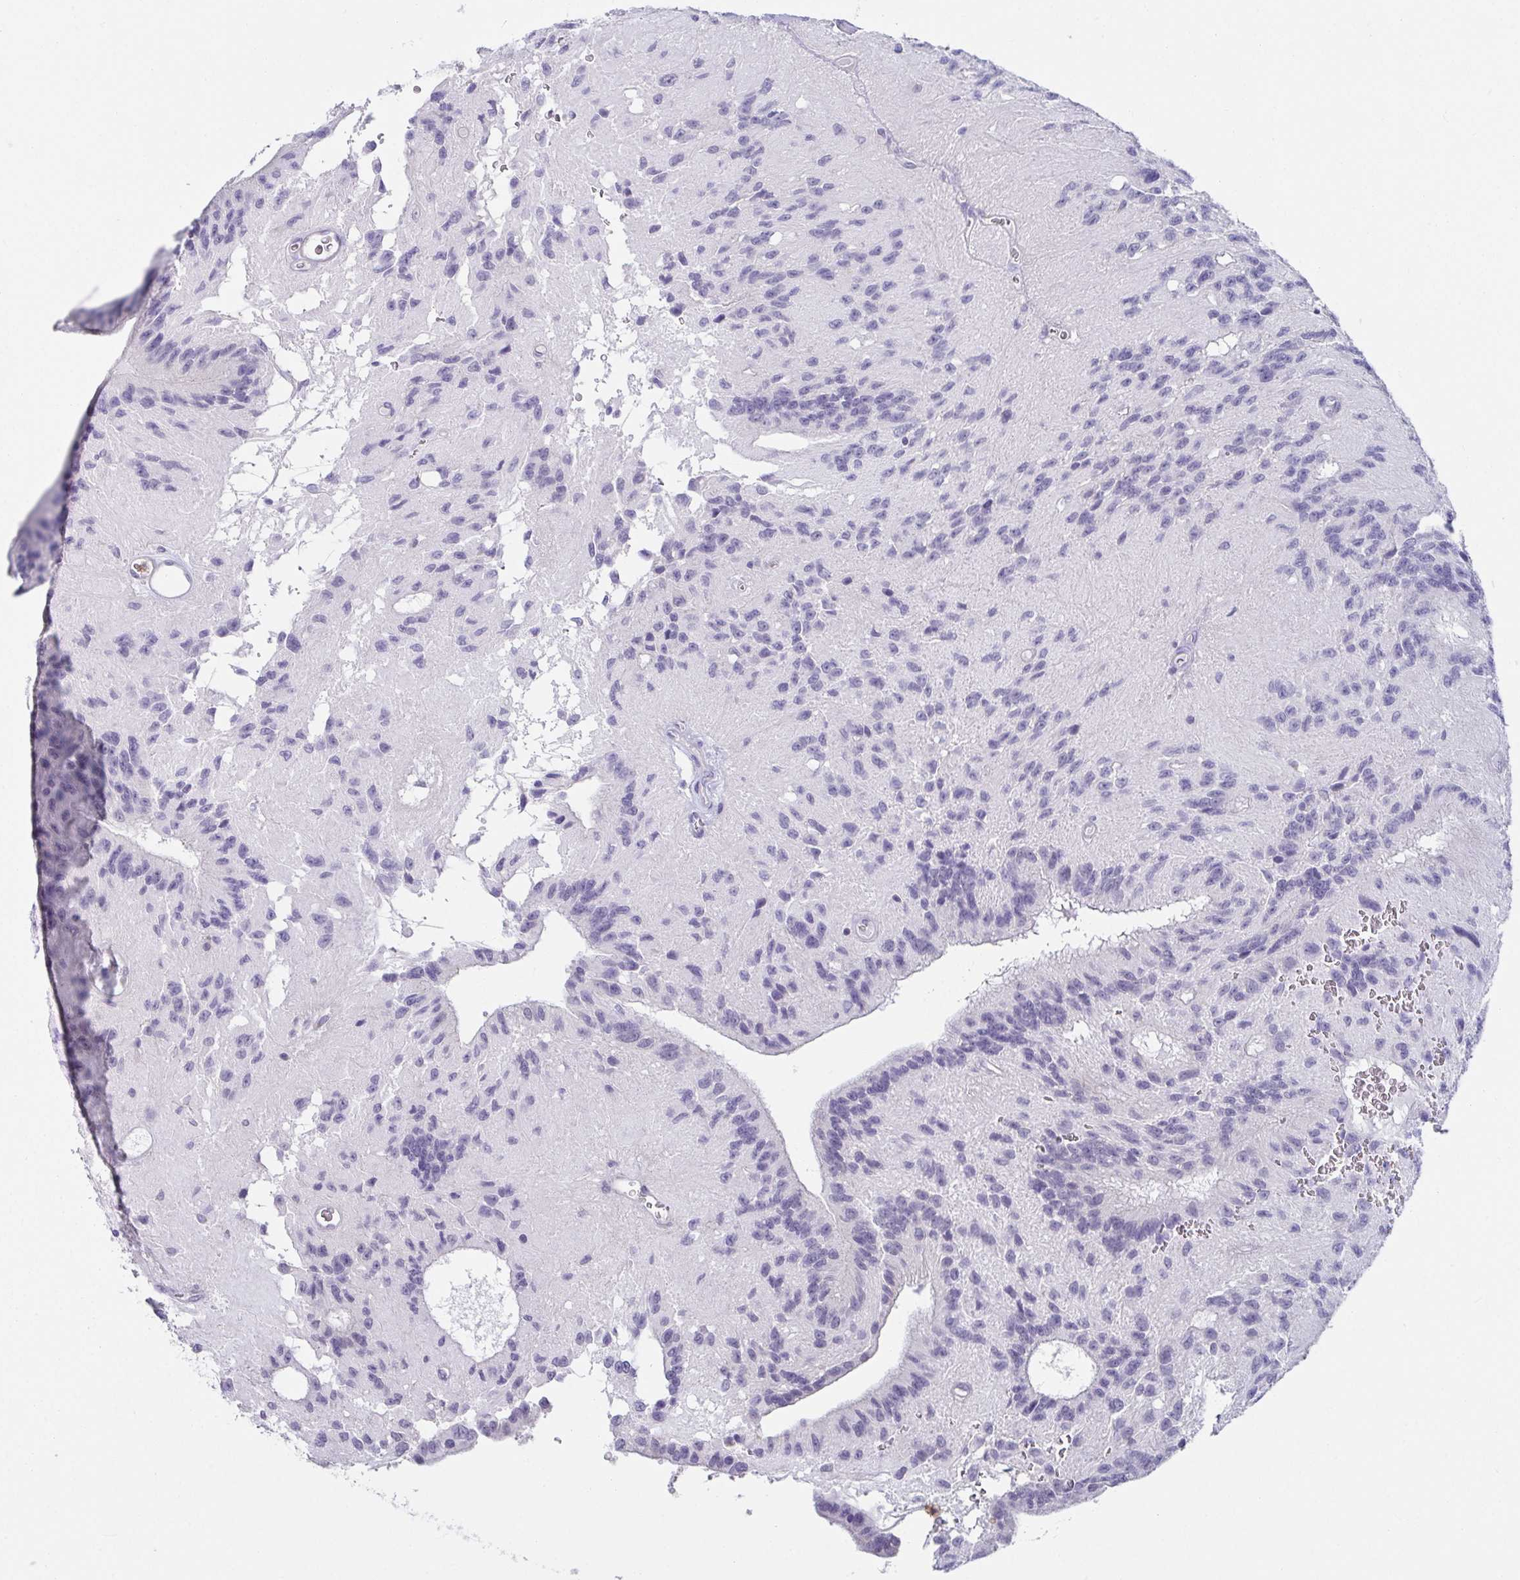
{"staining": {"intensity": "negative", "quantity": "none", "location": "none"}, "tissue": "glioma", "cell_type": "Tumor cells", "image_type": "cancer", "snomed": [{"axis": "morphology", "description": "Glioma, malignant, Low grade"}, {"axis": "topography", "description": "Brain"}], "caption": "Protein analysis of glioma demonstrates no significant expression in tumor cells. (Immunohistochemistry (ihc), brightfield microscopy, high magnification).", "gene": "CXCR1", "patient": {"sex": "male", "age": 31}}